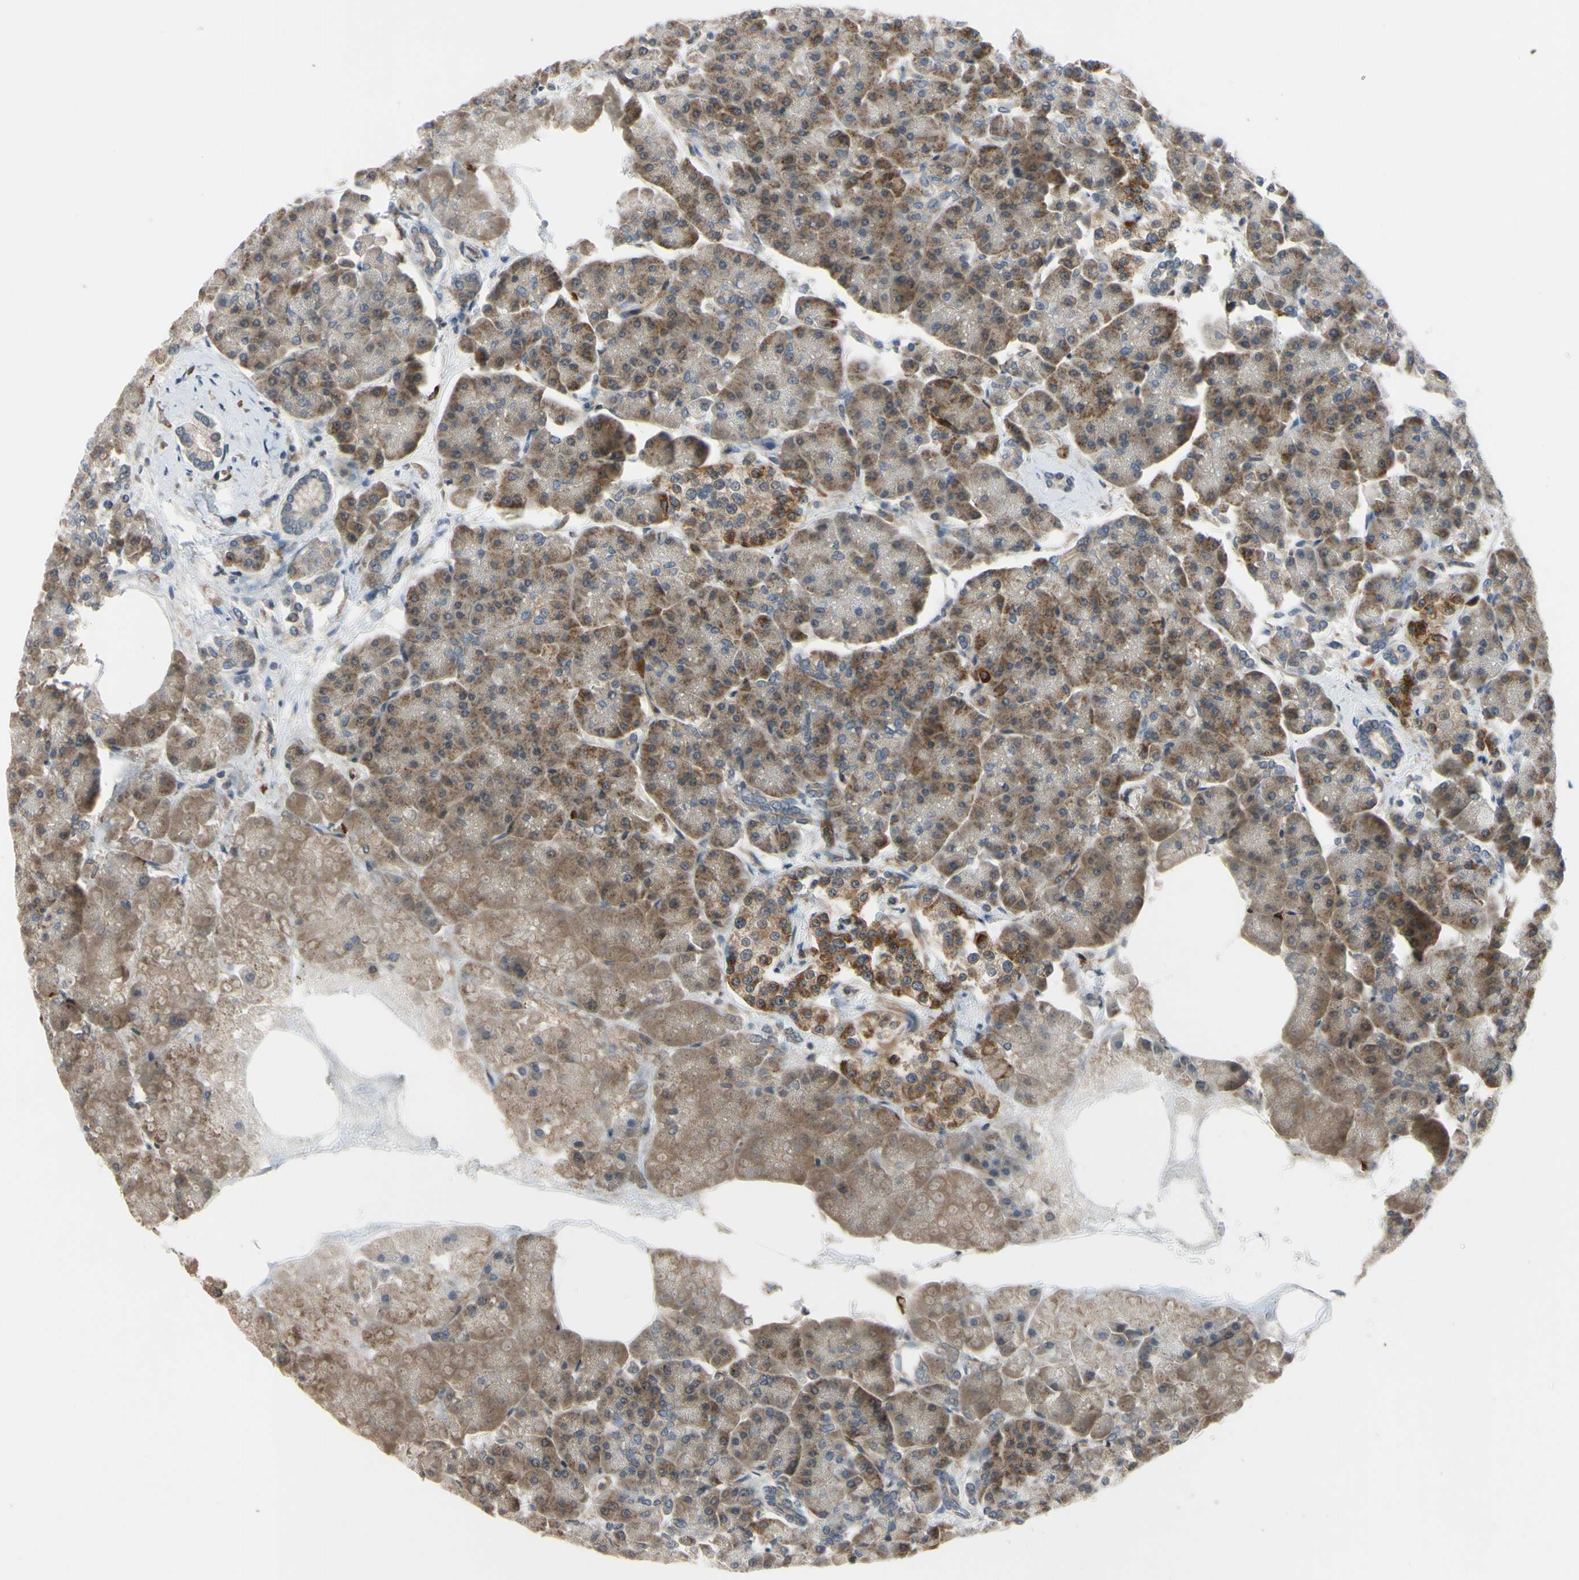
{"staining": {"intensity": "strong", "quantity": "<25%", "location": "cytoplasmic/membranous"}, "tissue": "pancreas", "cell_type": "Exocrine glandular cells", "image_type": "normal", "snomed": [{"axis": "morphology", "description": "Normal tissue, NOS"}, {"axis": "topography", "description": "Pancreas"}], "caption": "Immunohistochemical staining of benign human pancreas exhibits strong cytoplasmic/membranous protein positivity in about <25% of exocrine glandular cells.", "gene": "COMMD9", "patient": {"sex": "female", "age": 70}}